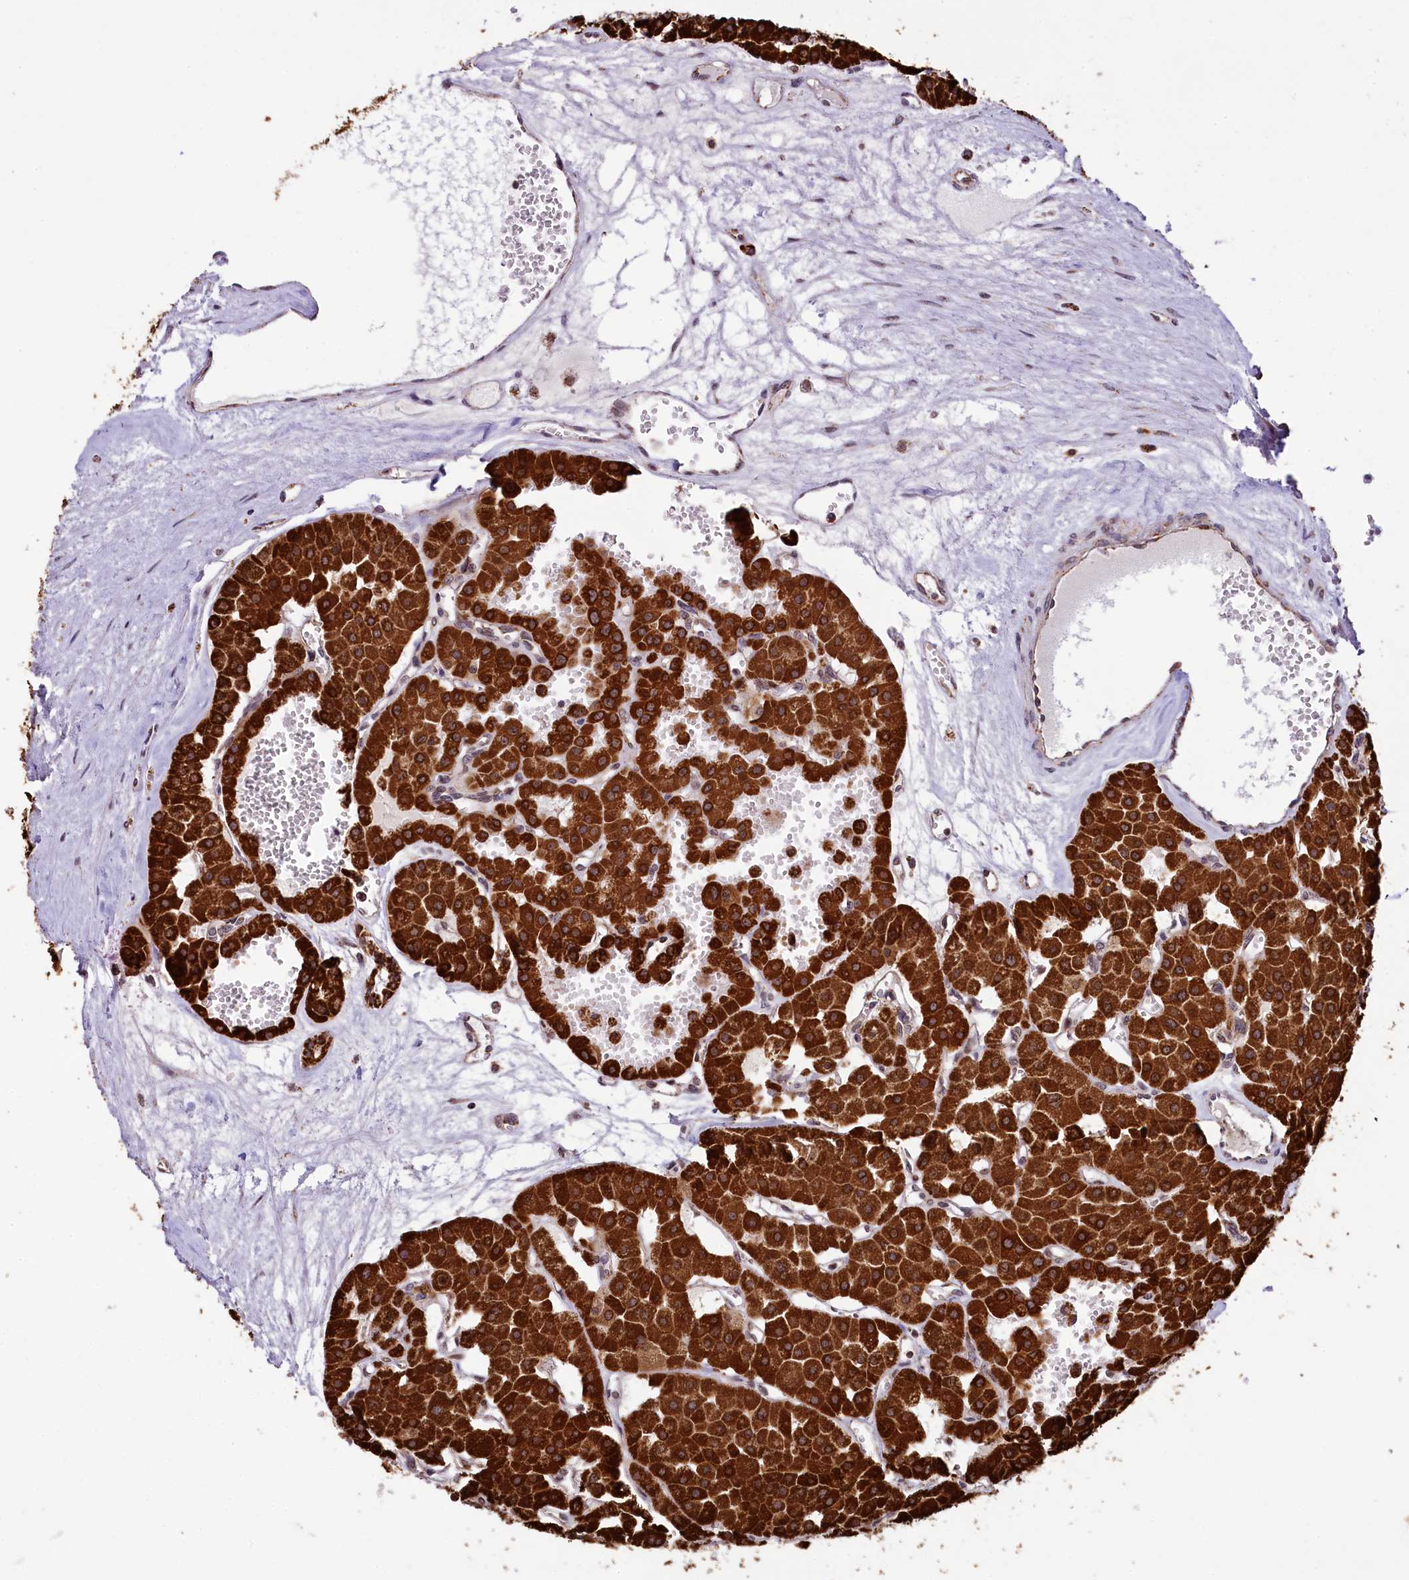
{"staining": {"intensity": "strong", "quantity": ">75%", "location": "cytoplasmic/membranous"}, "tissue": "renal cancer", "cell_type": "Tumor cells", "image_type": "cancer", "snomed": [{"axis": "morphology", "description": "Carcinoma, NOS"}, {"axis": "topography", "description": "Kidney"}], "caption": "Brown immunohistochemical staining in carcinoma (renal) displays strong cytoplasmic/membranous staining in about >75% of tumor cells.", "gene": "KLC2", "patient": {"sex": "female", "age": 75}}